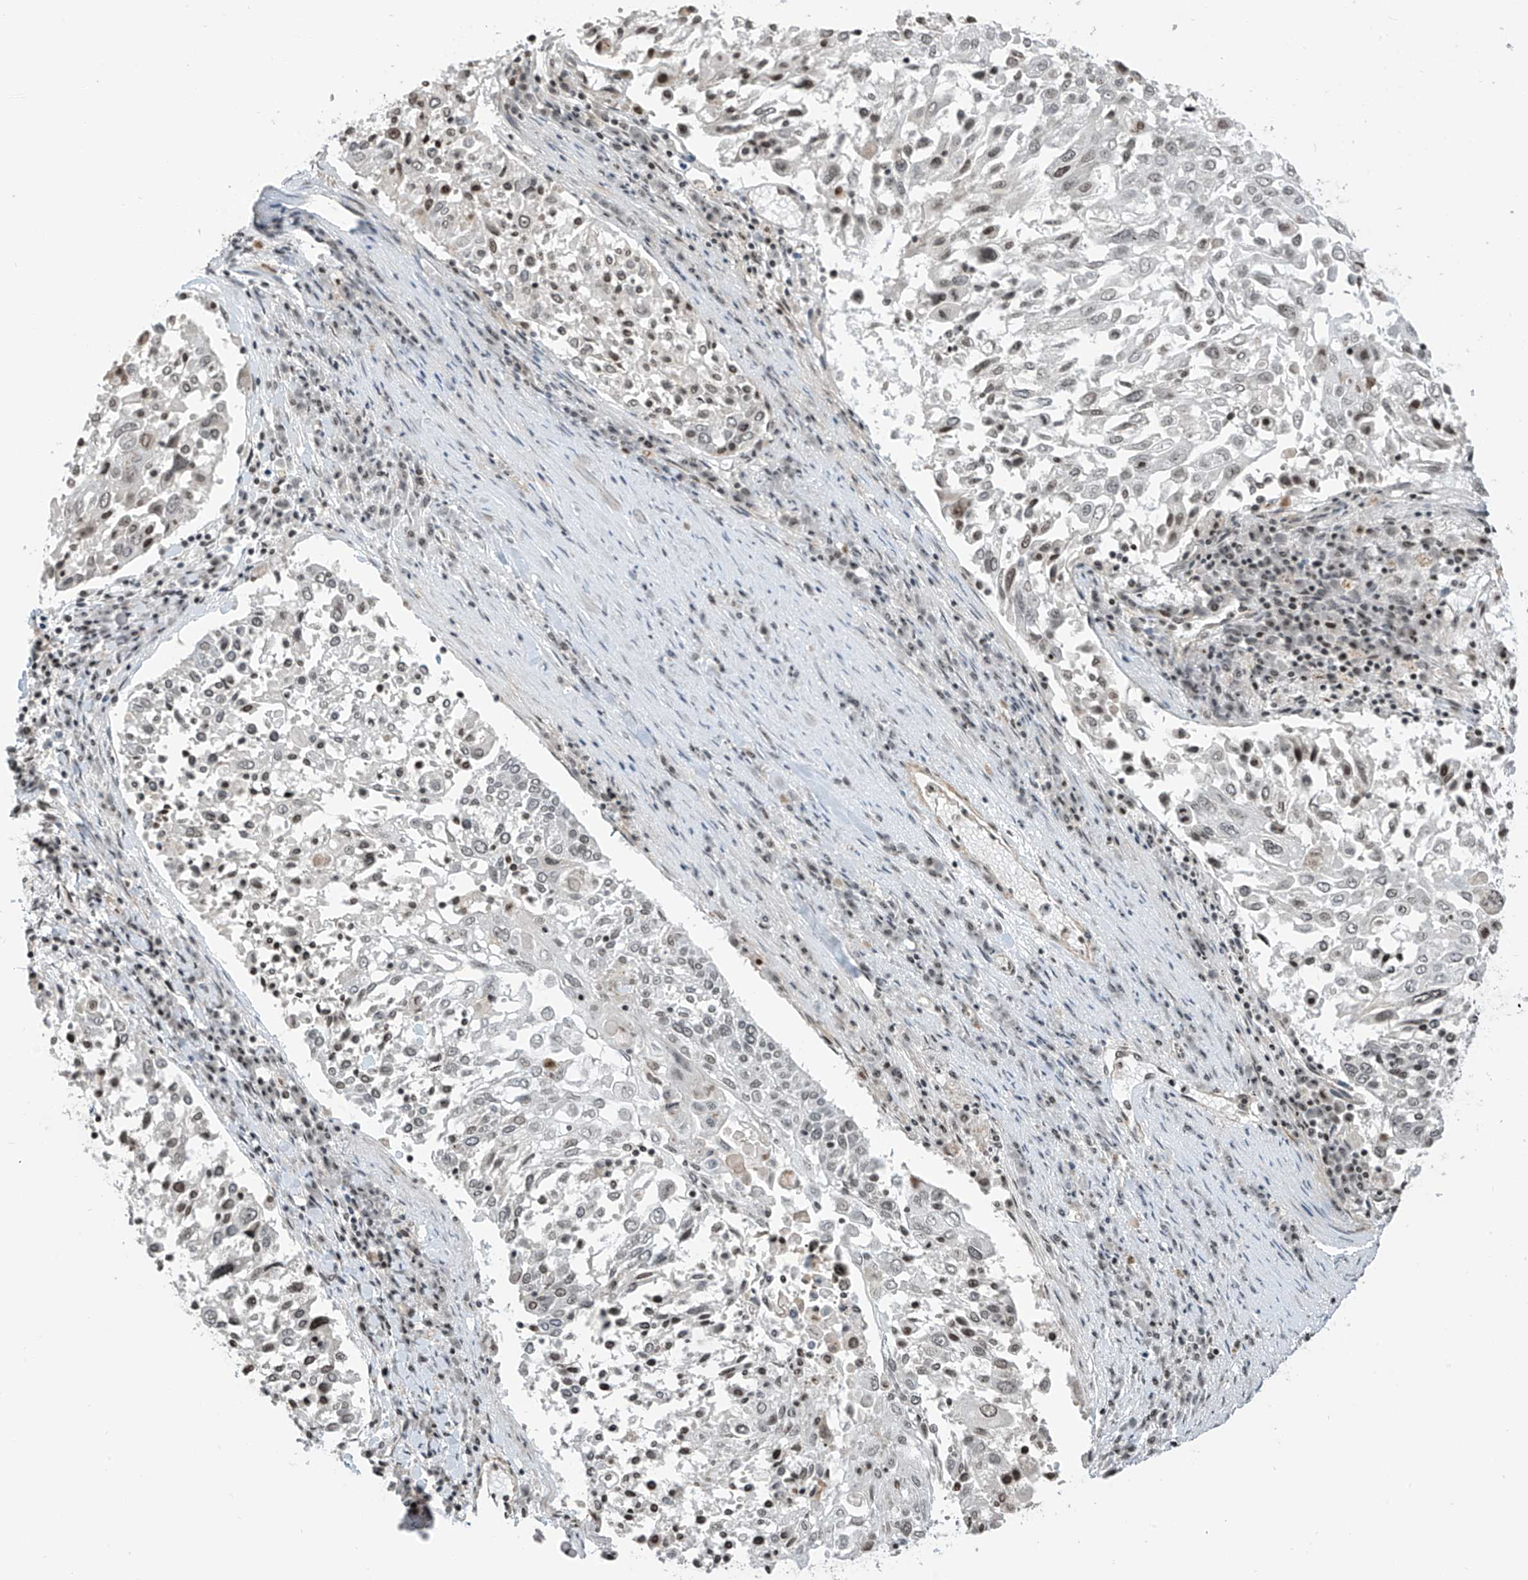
{"staining": {"intensity": "weak", "quantity": ">75%", "location": "nuclear"}, "tissue": "lung cancer", "cell_type": "Tumor cells", "image_type": "cancer", "snomed": [{"axis": "morphology", "description": "Squamous cell carcinoma, NOS"}, {"axis": "topography", "description": "Lung"}], "caption": "Lung squamous cell carcinoma stained with DAB immunohistochemistry exhibits low levels of weak nuclear staining in about >75% of tumor cells. Nuclei are stained in blue.", "gene": "METAP1D", "patient": {"sex": "male", "age": 65}}